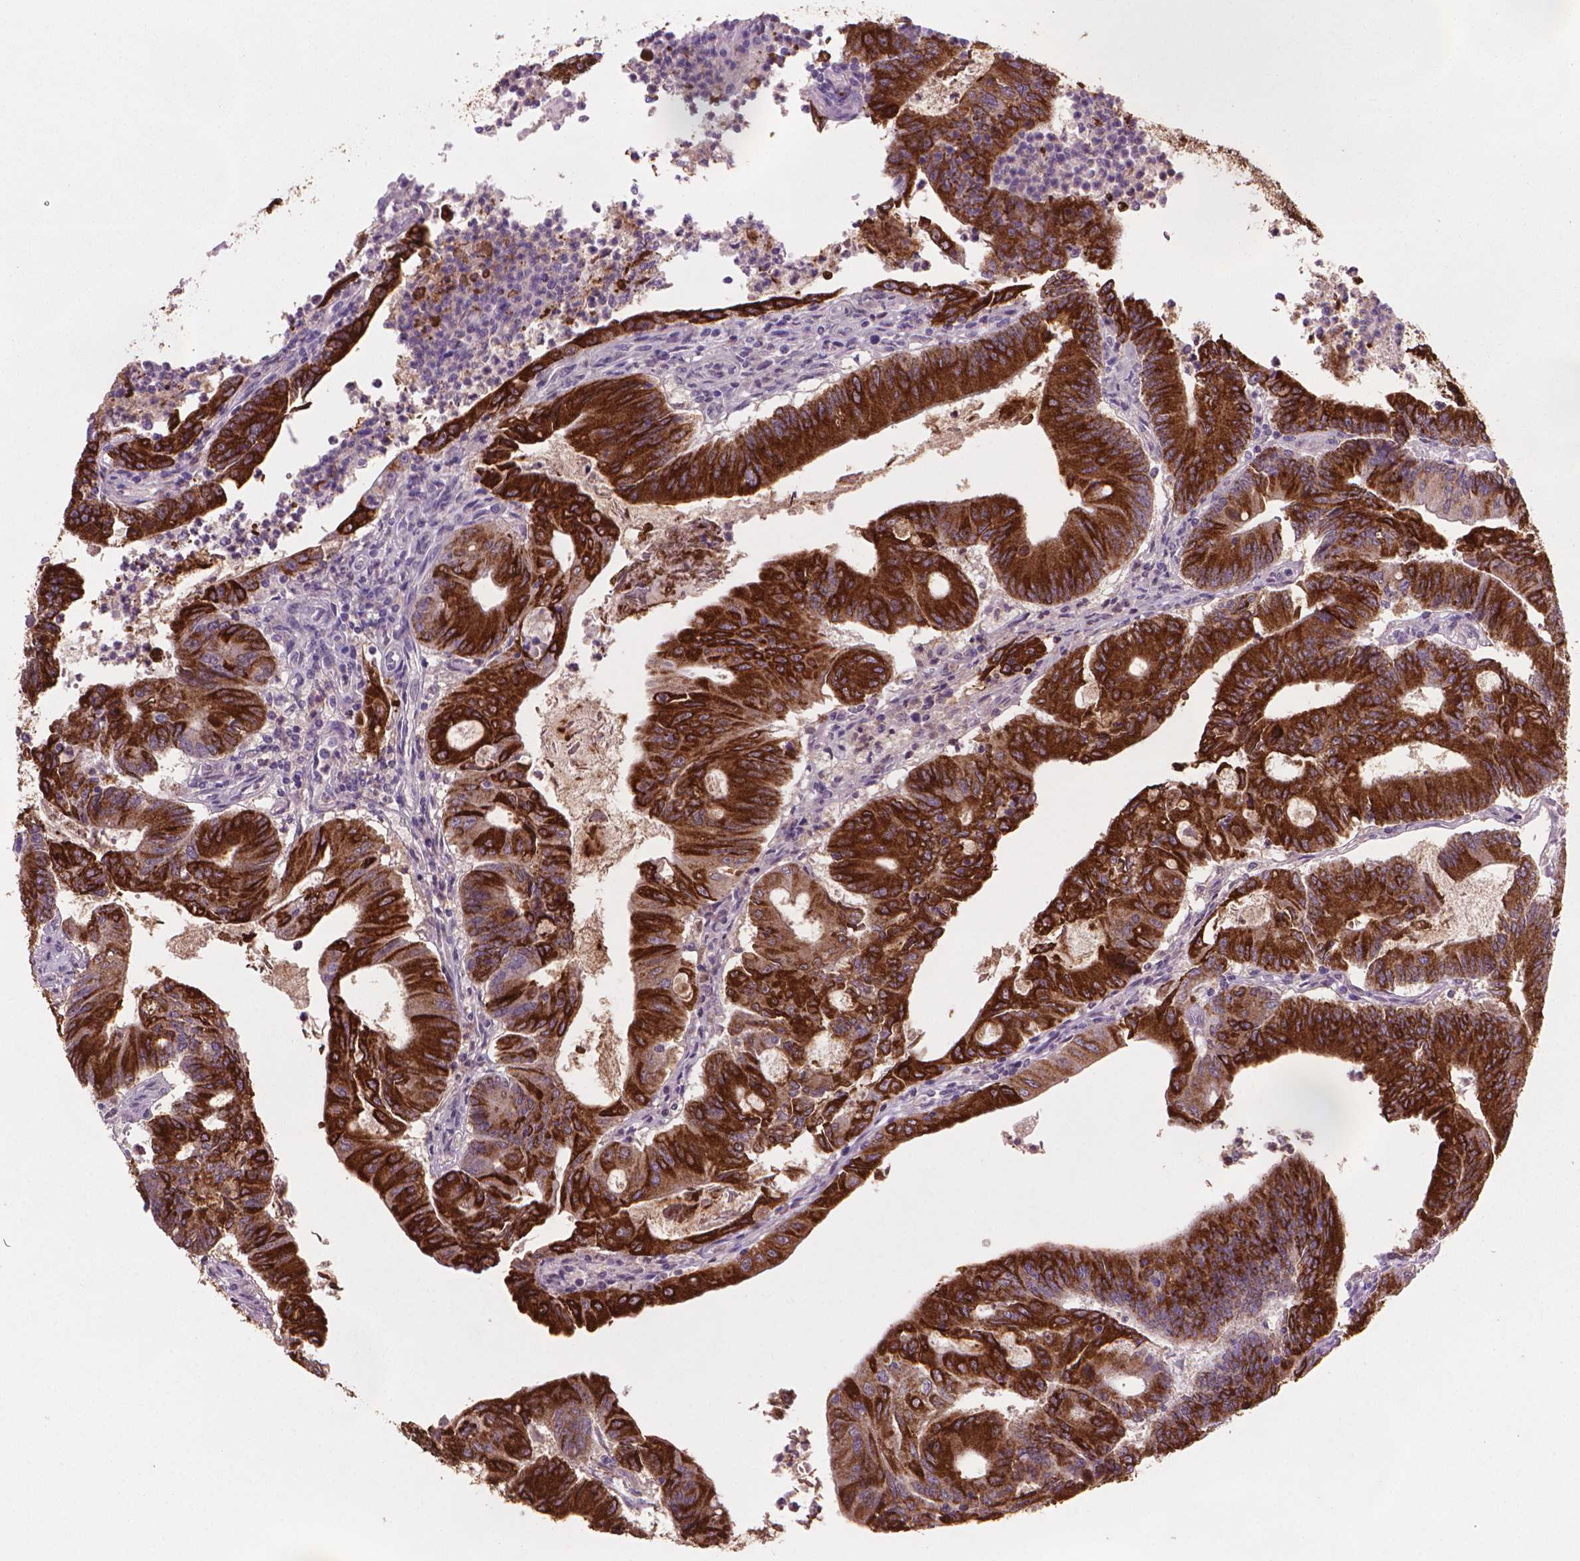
{"staining": {"intensity": "strong", "quantity": ">75%", "location": "cytoplasmic/membranous"}, "tissue": "colorectal cancer", "cell_type": "Tumor cells", "image_type": "cancer", "snomed": [{"axis": "morphology", "description": "Adenocarcinoma, NOS"}, {"axis": "topography", "description": "Colon"}], "caption": "Colorectal cancer (adenocarcinoma) tissue demonstrates strong cytoplasmic/membranous staining in approximately >75% of tumor cells, visualized by immunohistochemistry.", "gene": "MUC1", "patient": {"sex": "female", "age": 70}}